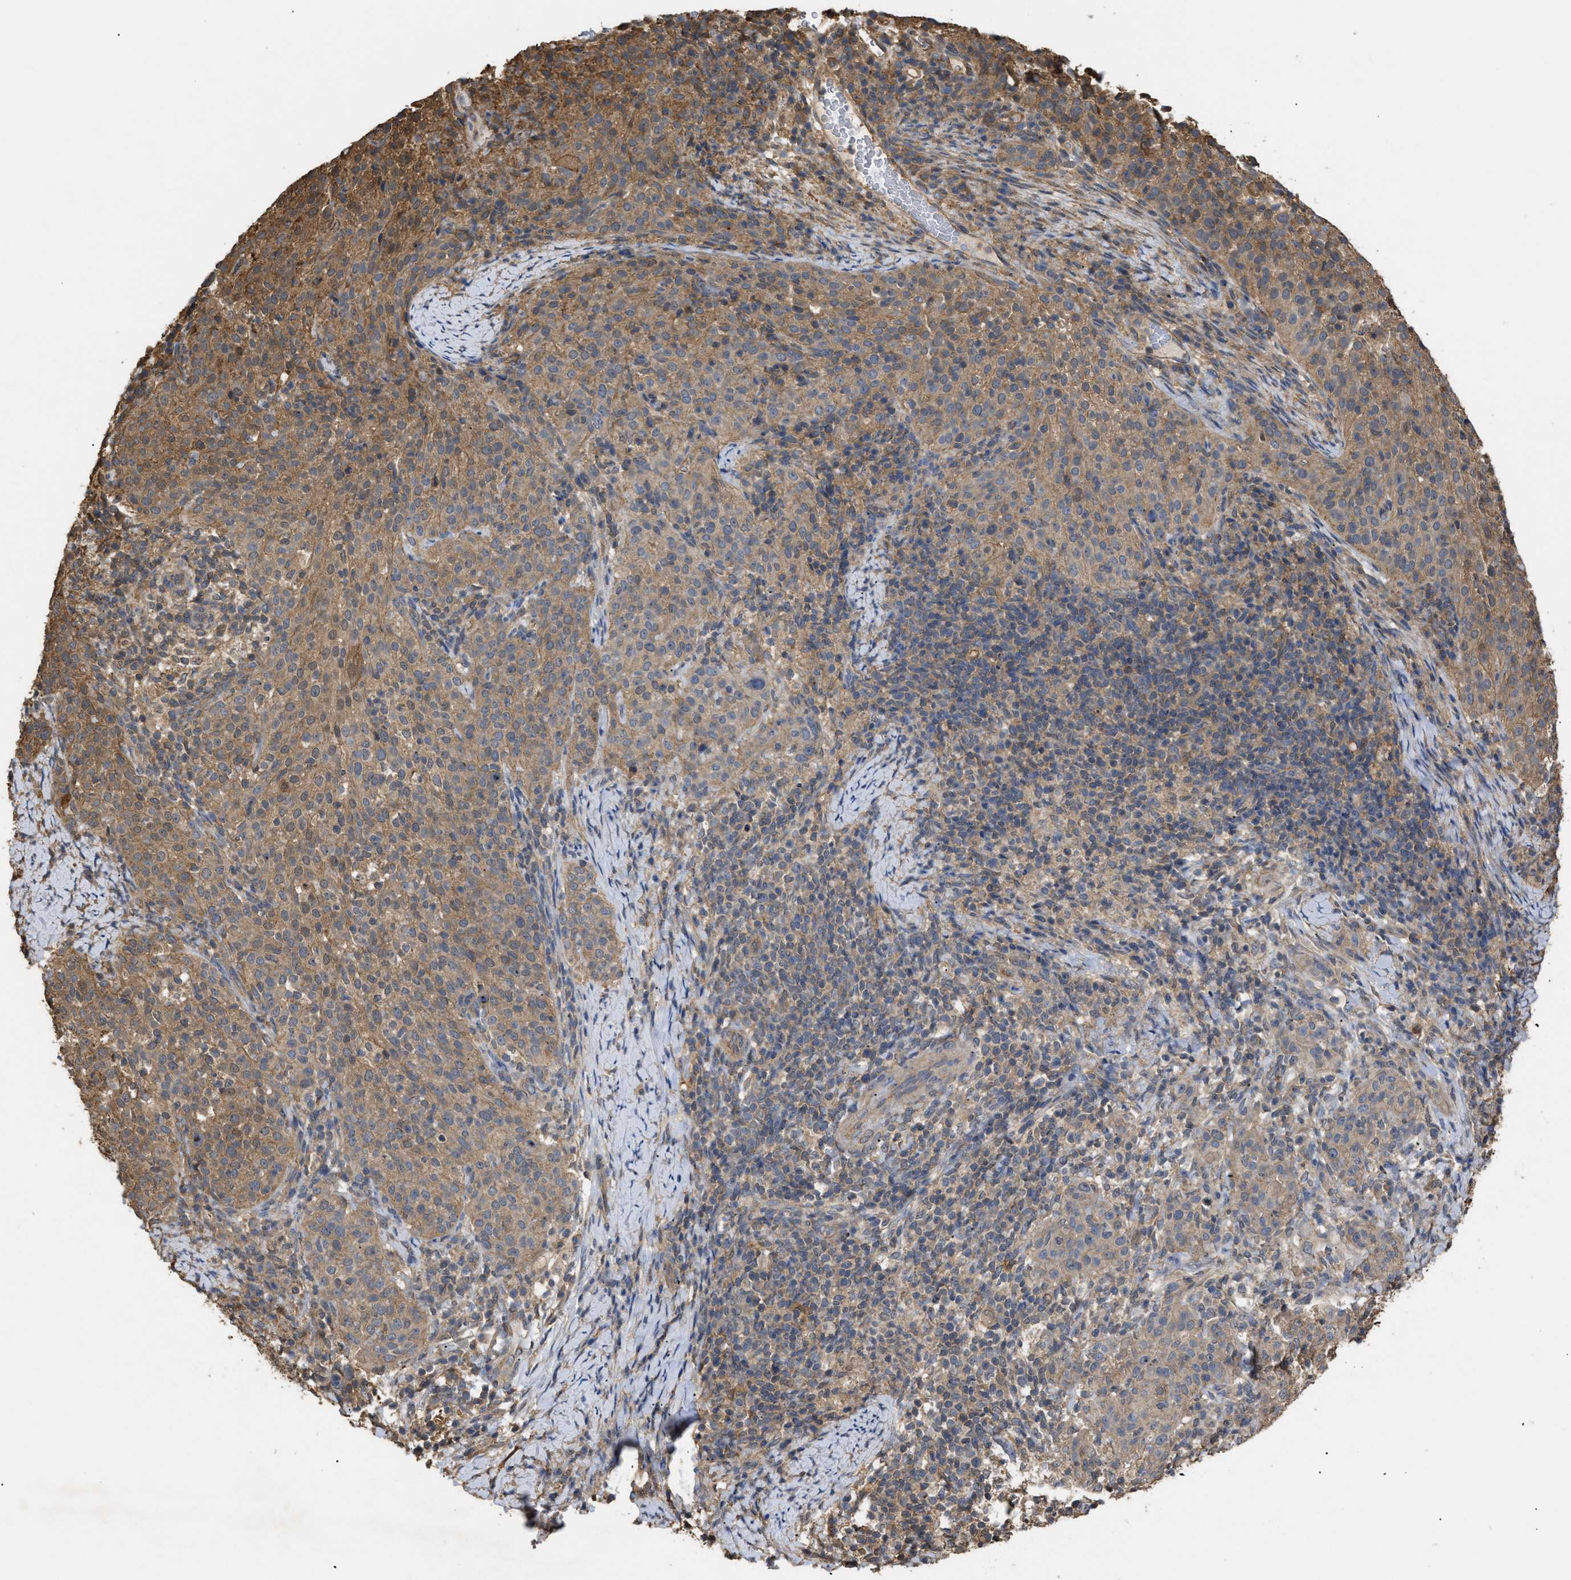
{"staining": {"intensity": "moderate", "quantity": ">75%", "location": "cytoplasmic/membranous"}, "tissue": "cervical cancer", "cell_type": "Tumor cells", "image_type": "cancer", "snomed": [{"axis": "morphology", "description": "Squamous cell carcinoma, NOS"}, {"axis": "topography", "description": "Cervix"}], "caption": "This image demonstrates squamous cell carcinoma (cervical) stained with immunohistochemistry to label a protein in brown. The cytoplasmic/membranous of tumor cells show moderate positivity for the protein. Nuclei are counter-stained blue.", "gene": "CALM1", "patient": {"sex": "female", "age": 51}}